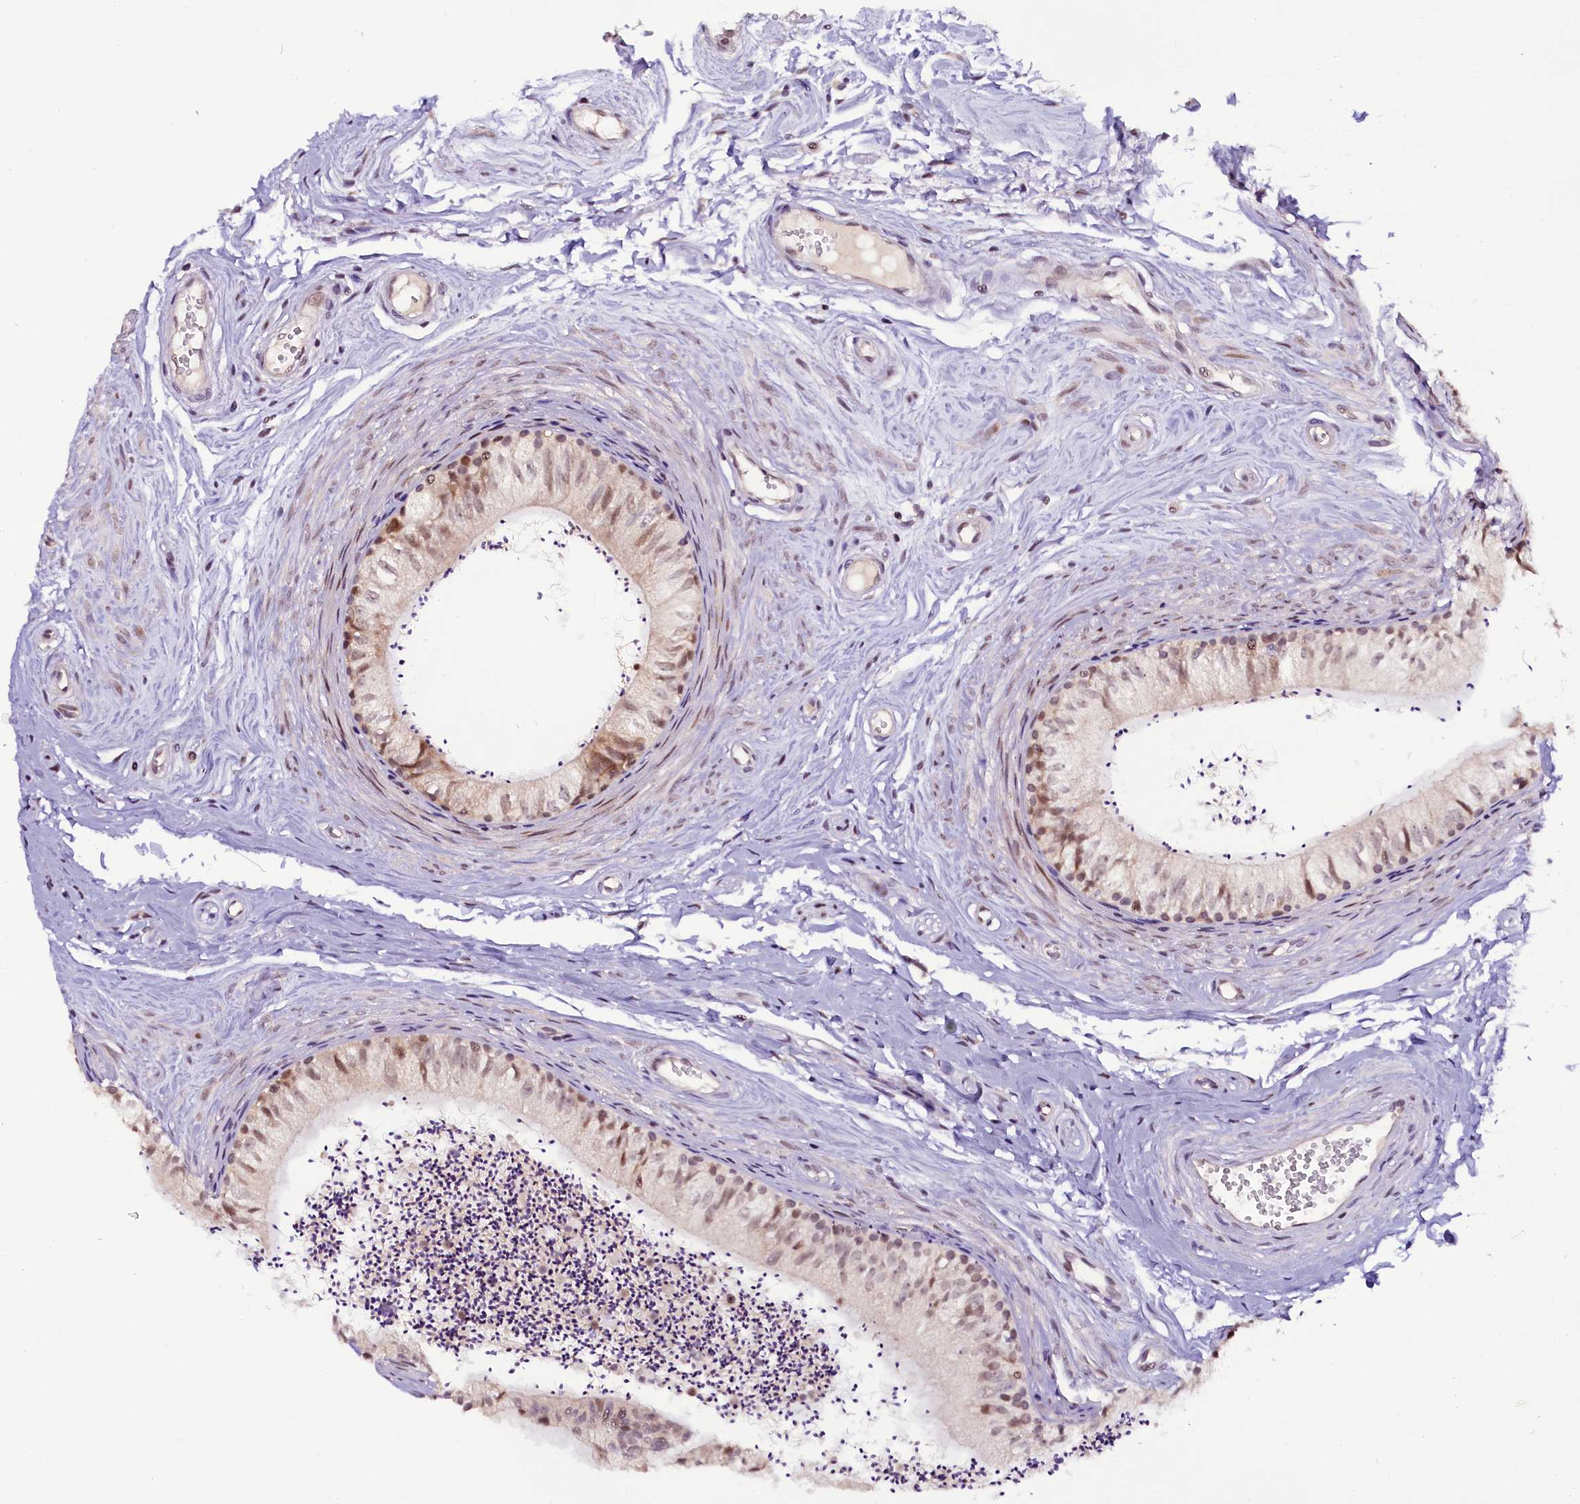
{"staining": {"intensity": "moderate", "quantity": "25%-75%", "location": "nuclear"}, "tissue": "epididymis", "cell_type": "Glandular cells", "image_type": "normal", "snomed": [{"axis": "morphology", "description": "Normal tissue, NOS"}, {"axis": "topography", "description": "Epididymis"}], "caption": "The image shows a brown stain indicating the presence of a protein in the nuclear of glandular cells in epididymis.", "gene": "RPUSD2", "patient": {"sex": "male", "age": 56}}